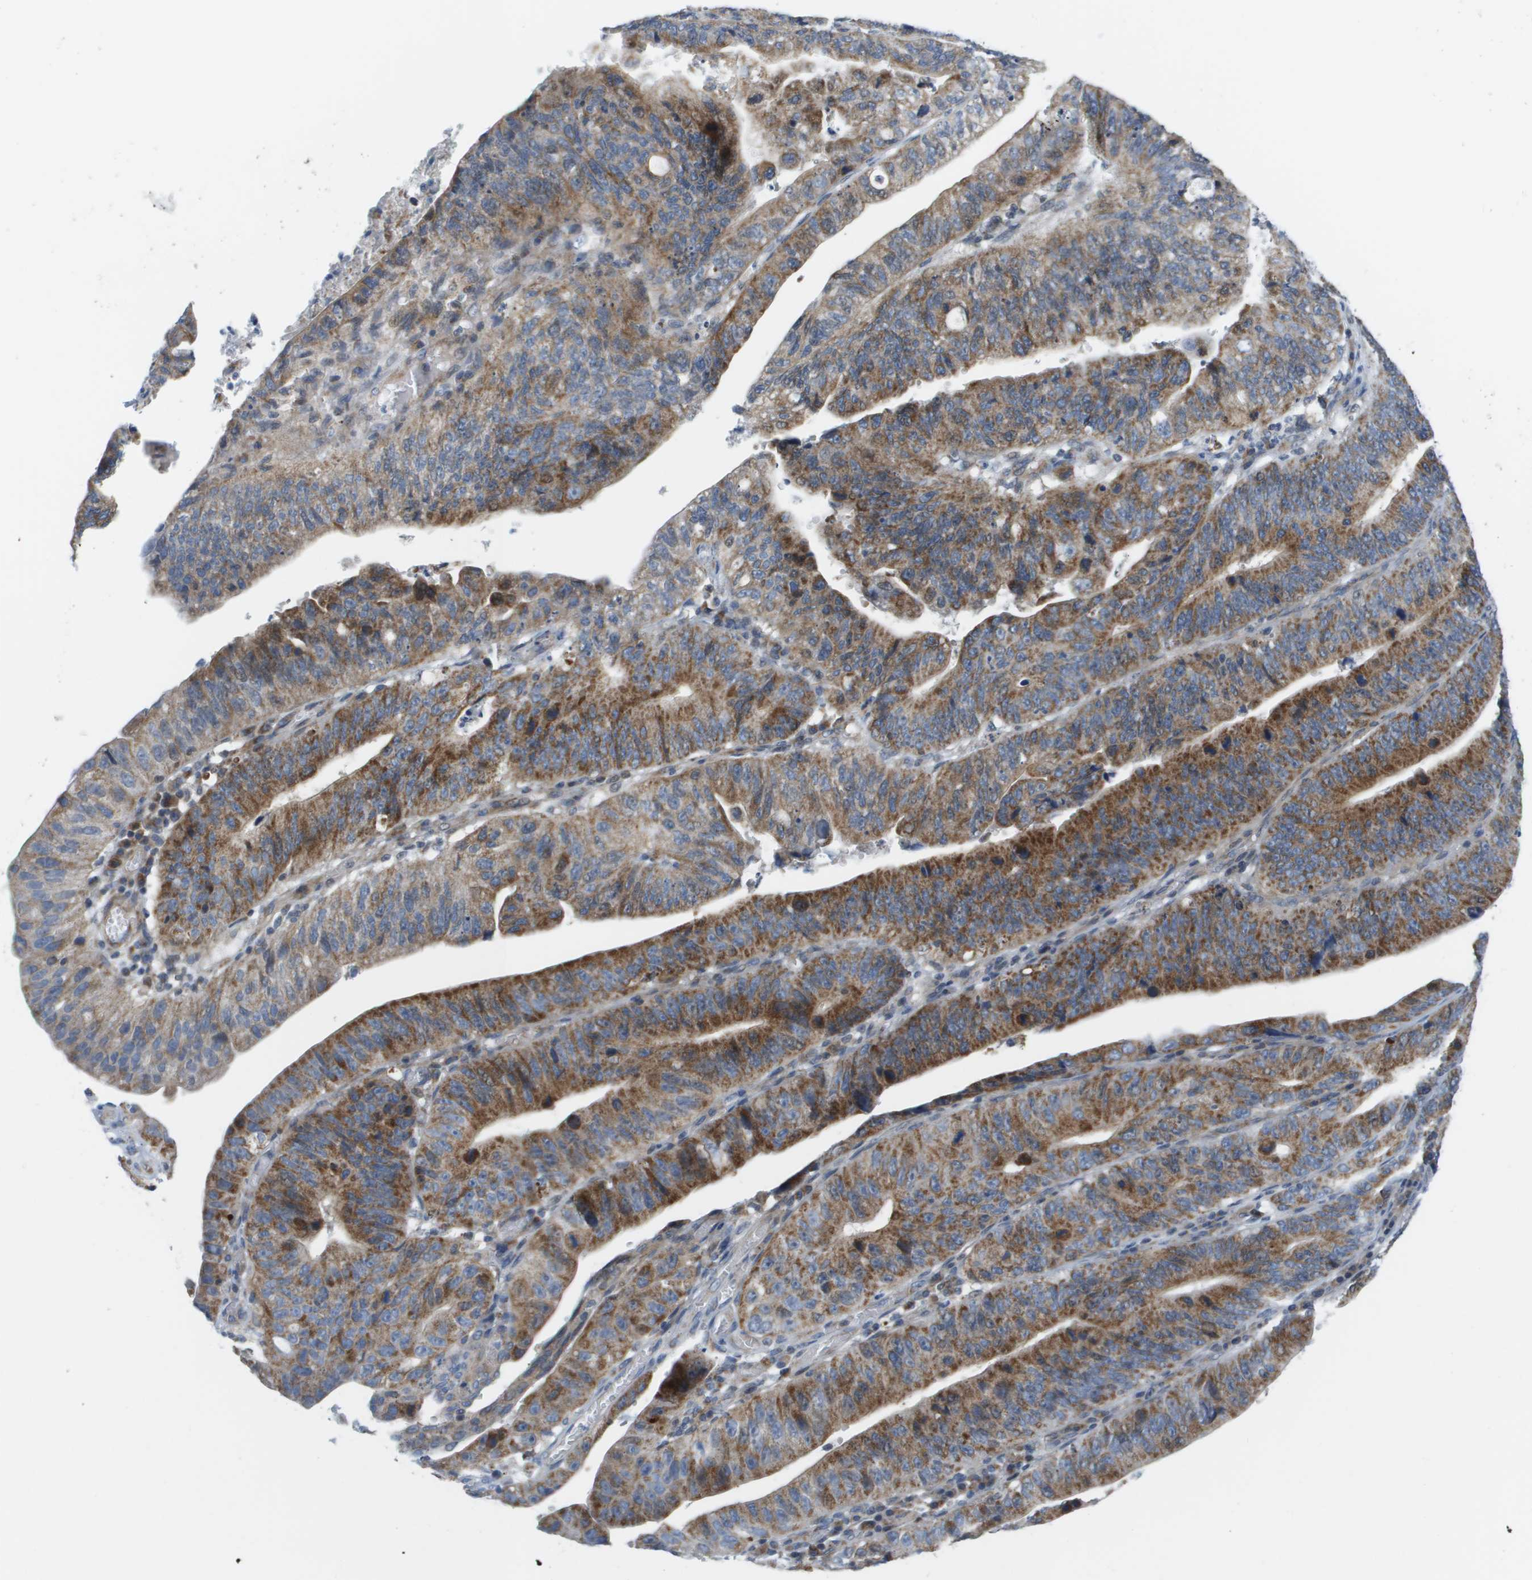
{"staining": {"intensity": "moderate", "quantity": "25%-75%", "location": "cytoplasmic/membranous"}, "tissue": "stomach cancer", "cell_type": "Tumor cells", "image_type": "cancer", "snomed": [{"axis": "morphology", "description": "Adenocarcinoma, NOS"}, {"axis": "topography", "description": "Stomach"}], "caption": "Stomach cancer tissue shows moderate cytoplasmic/membranous expression in approximately 25%-75% of tumor cells, visualized by immunohistochemistry.", "gene": "KRT23", "patient": {"sex": "male", "age": 59}}